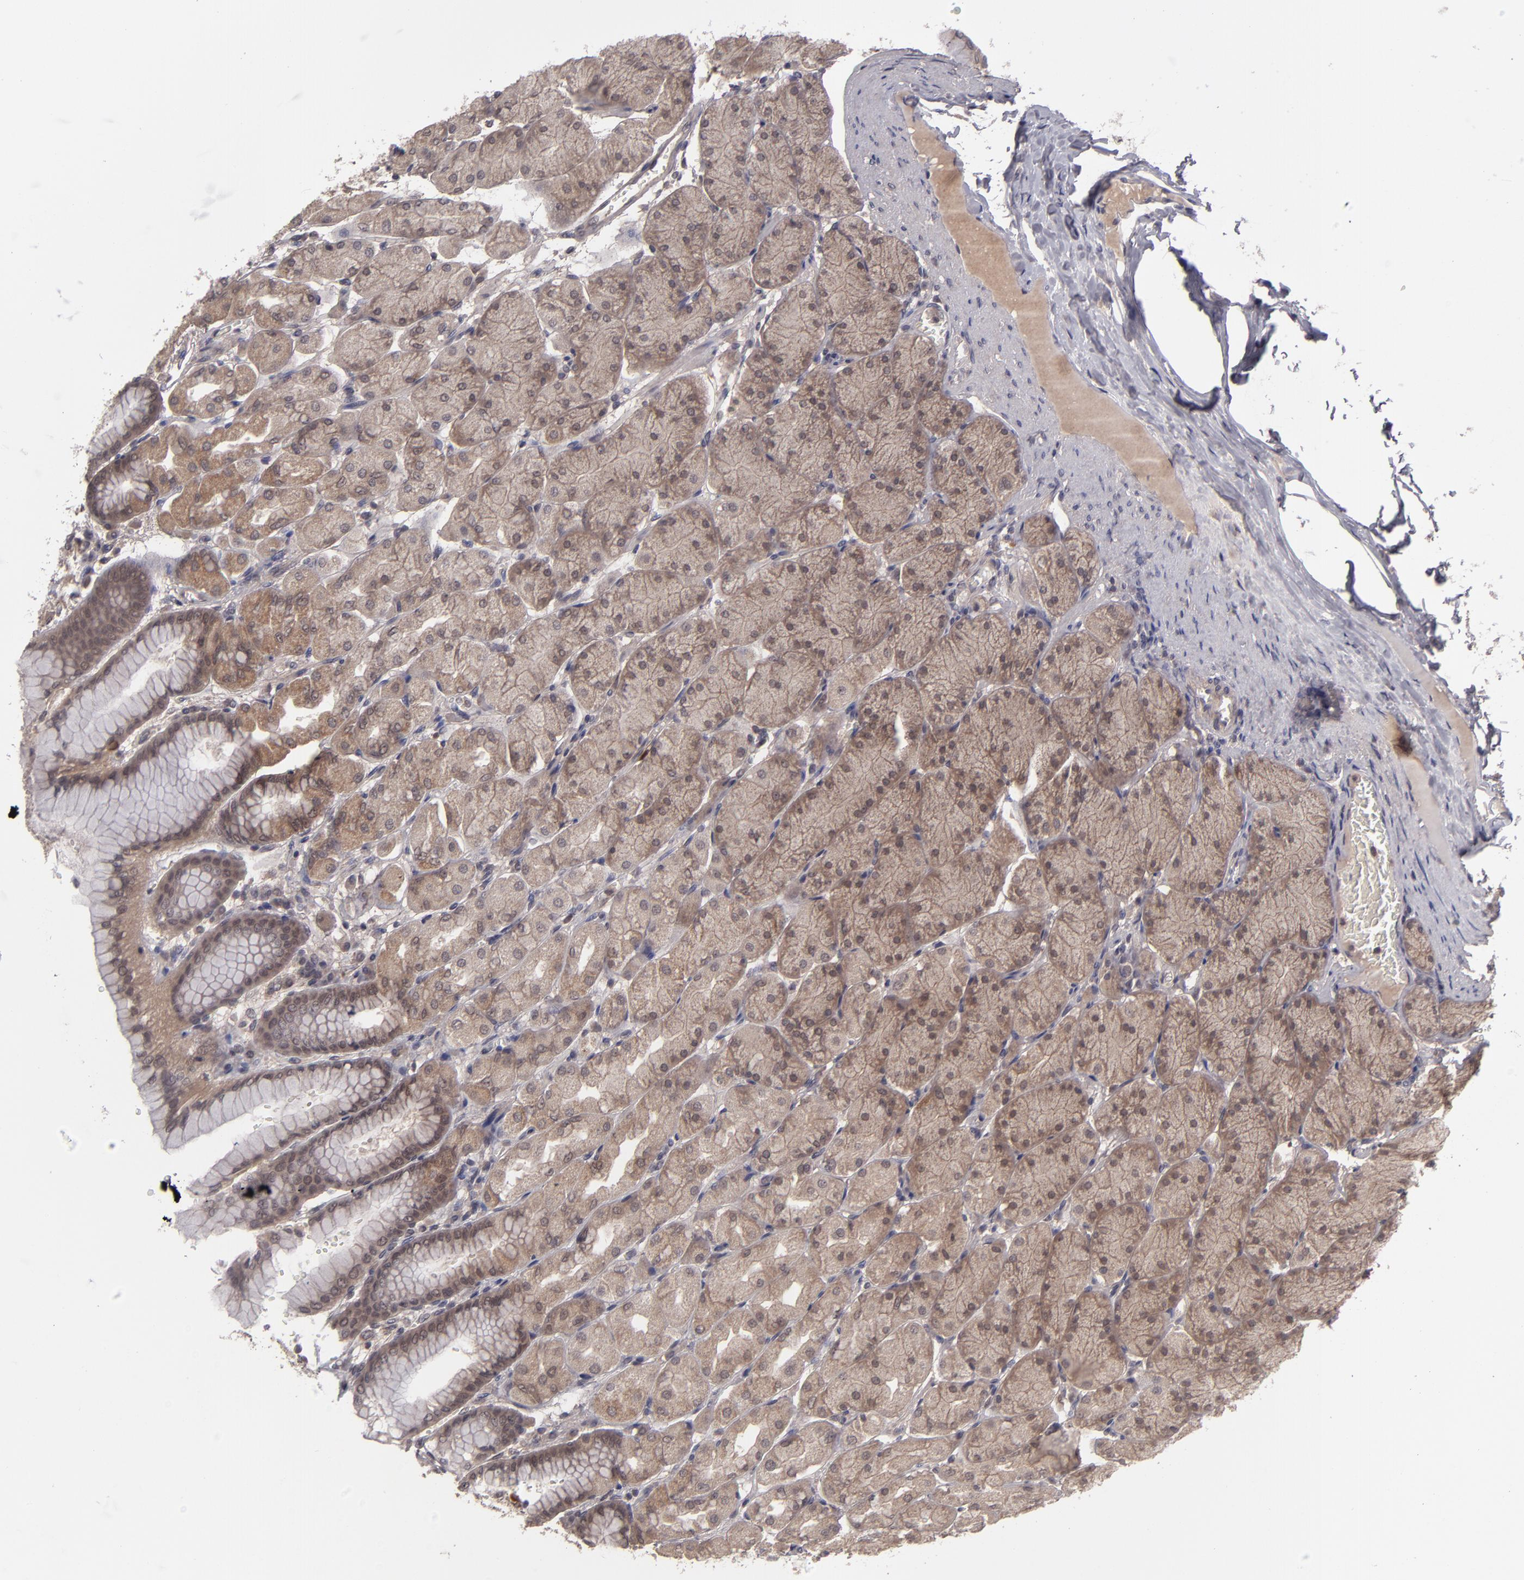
{"staining": {"intensity": "moderate", "quantity": ">75%", "location": "cytoplasmic/membranous"}, "tissue": "stomach", "cell_type": "Glandular cells", "image_type": "normal", "snomed": [{"axis": "morphology", "description": "Normal tissue, NOS"}, {"axis": "topography", "description": "Stomach, upper"}], "caption": "This image displays IHC staining of benign stomach, with medium moderate cytoplasmic/membranous staining in about >75% of glandular cells.", "gene": "TYMS", "patient": {"sex": "female", "age": 56}}